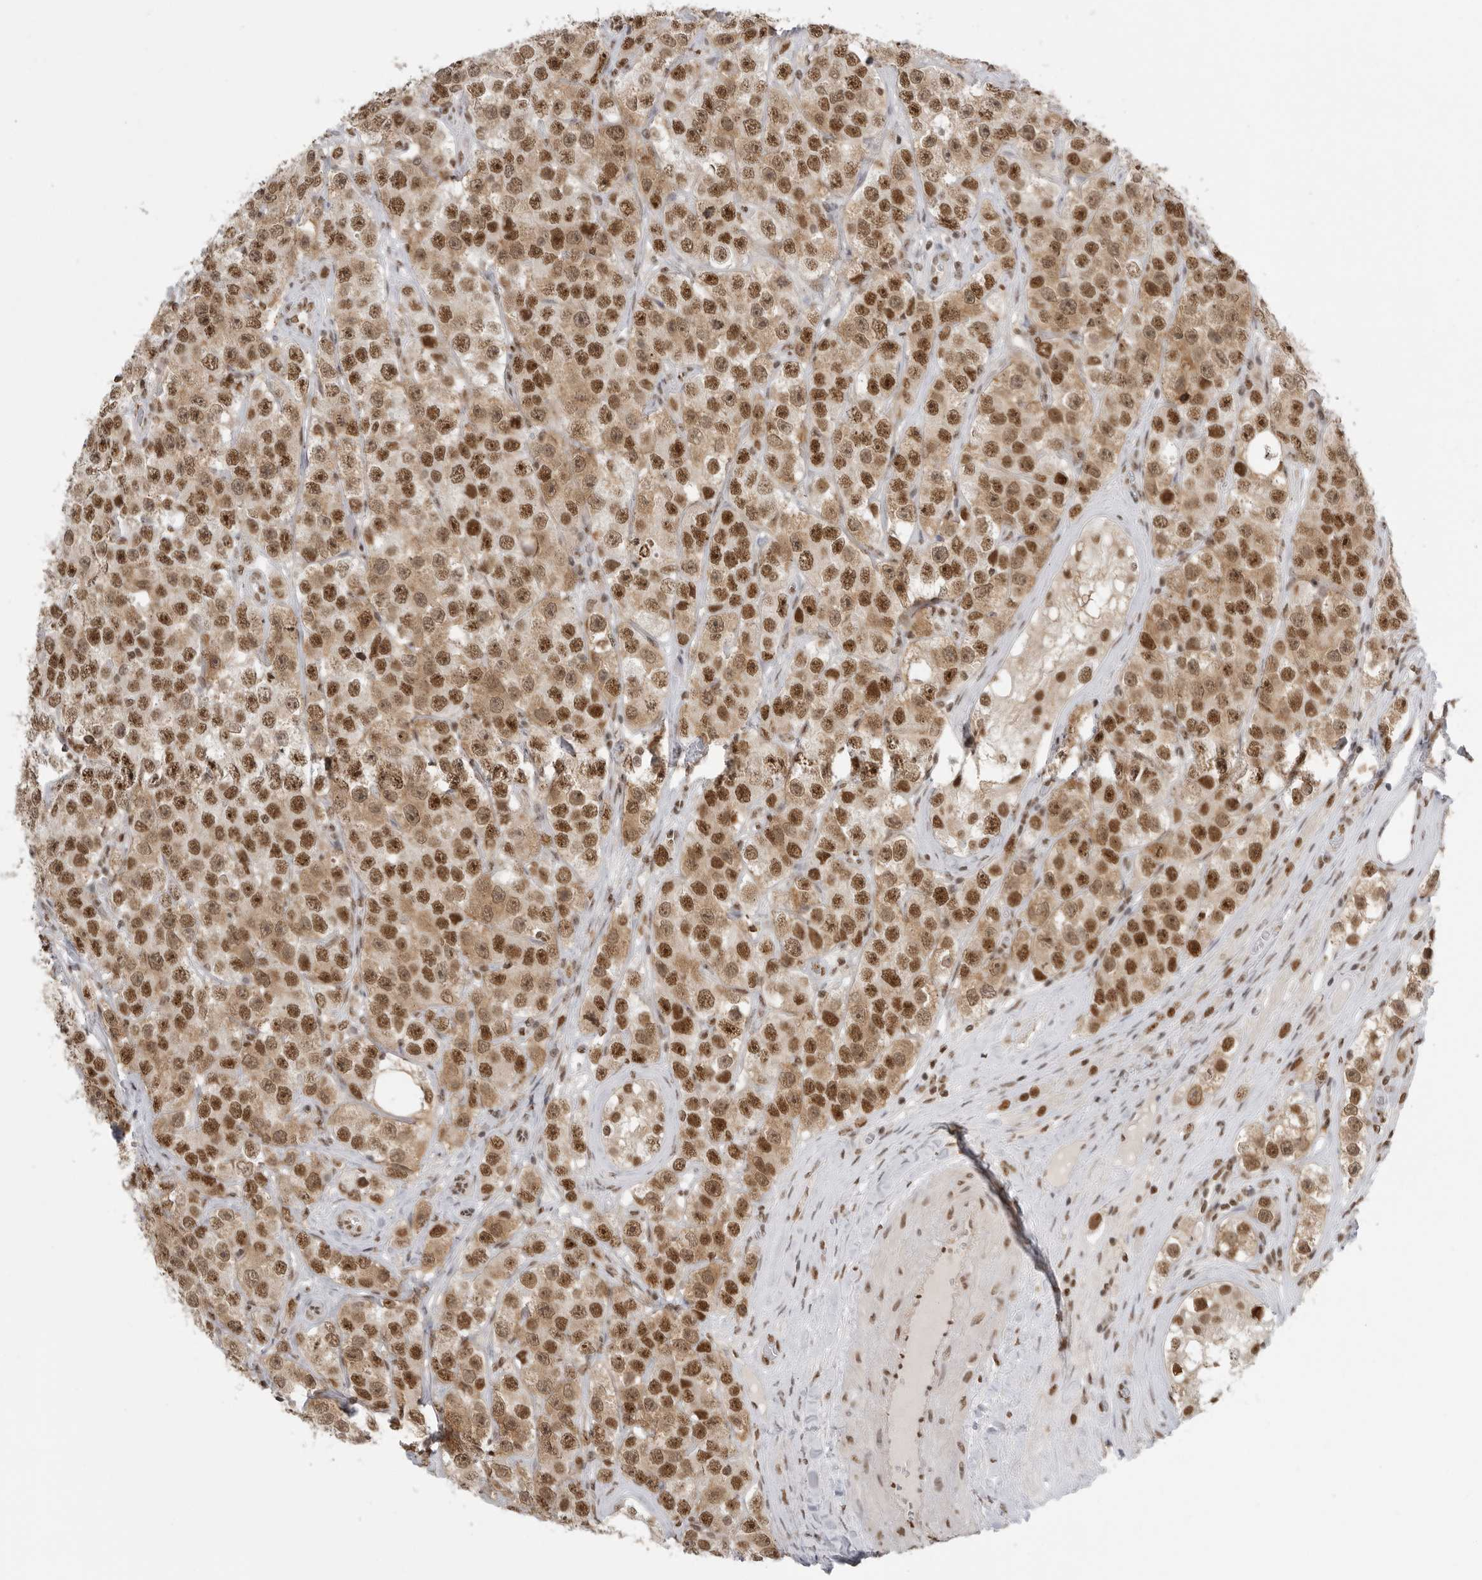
{"staining": {"intensity": "strong", "quantity": "25%-75%", "location": "cytoplasmic/membranous,nuclear"}, "tissue": "testis cancer", "cell_type": "Tumor cells", "image_type": "cancer", "snomed": [{"axis": "morphology", "description": "Seminoma, NOS"}, {"axis": "topography", "description": "Testis"}], "caption": "An immunohistochemistry photomicrograph of tumor tissue is shown. Protein staining in brown highlights strong cytoplasmic/membranous and nuclear positivity in testis cancer (seminoma) within tumor cells.", "gene": "RPA2", "patient": {"sex": "male", "age": 28}}